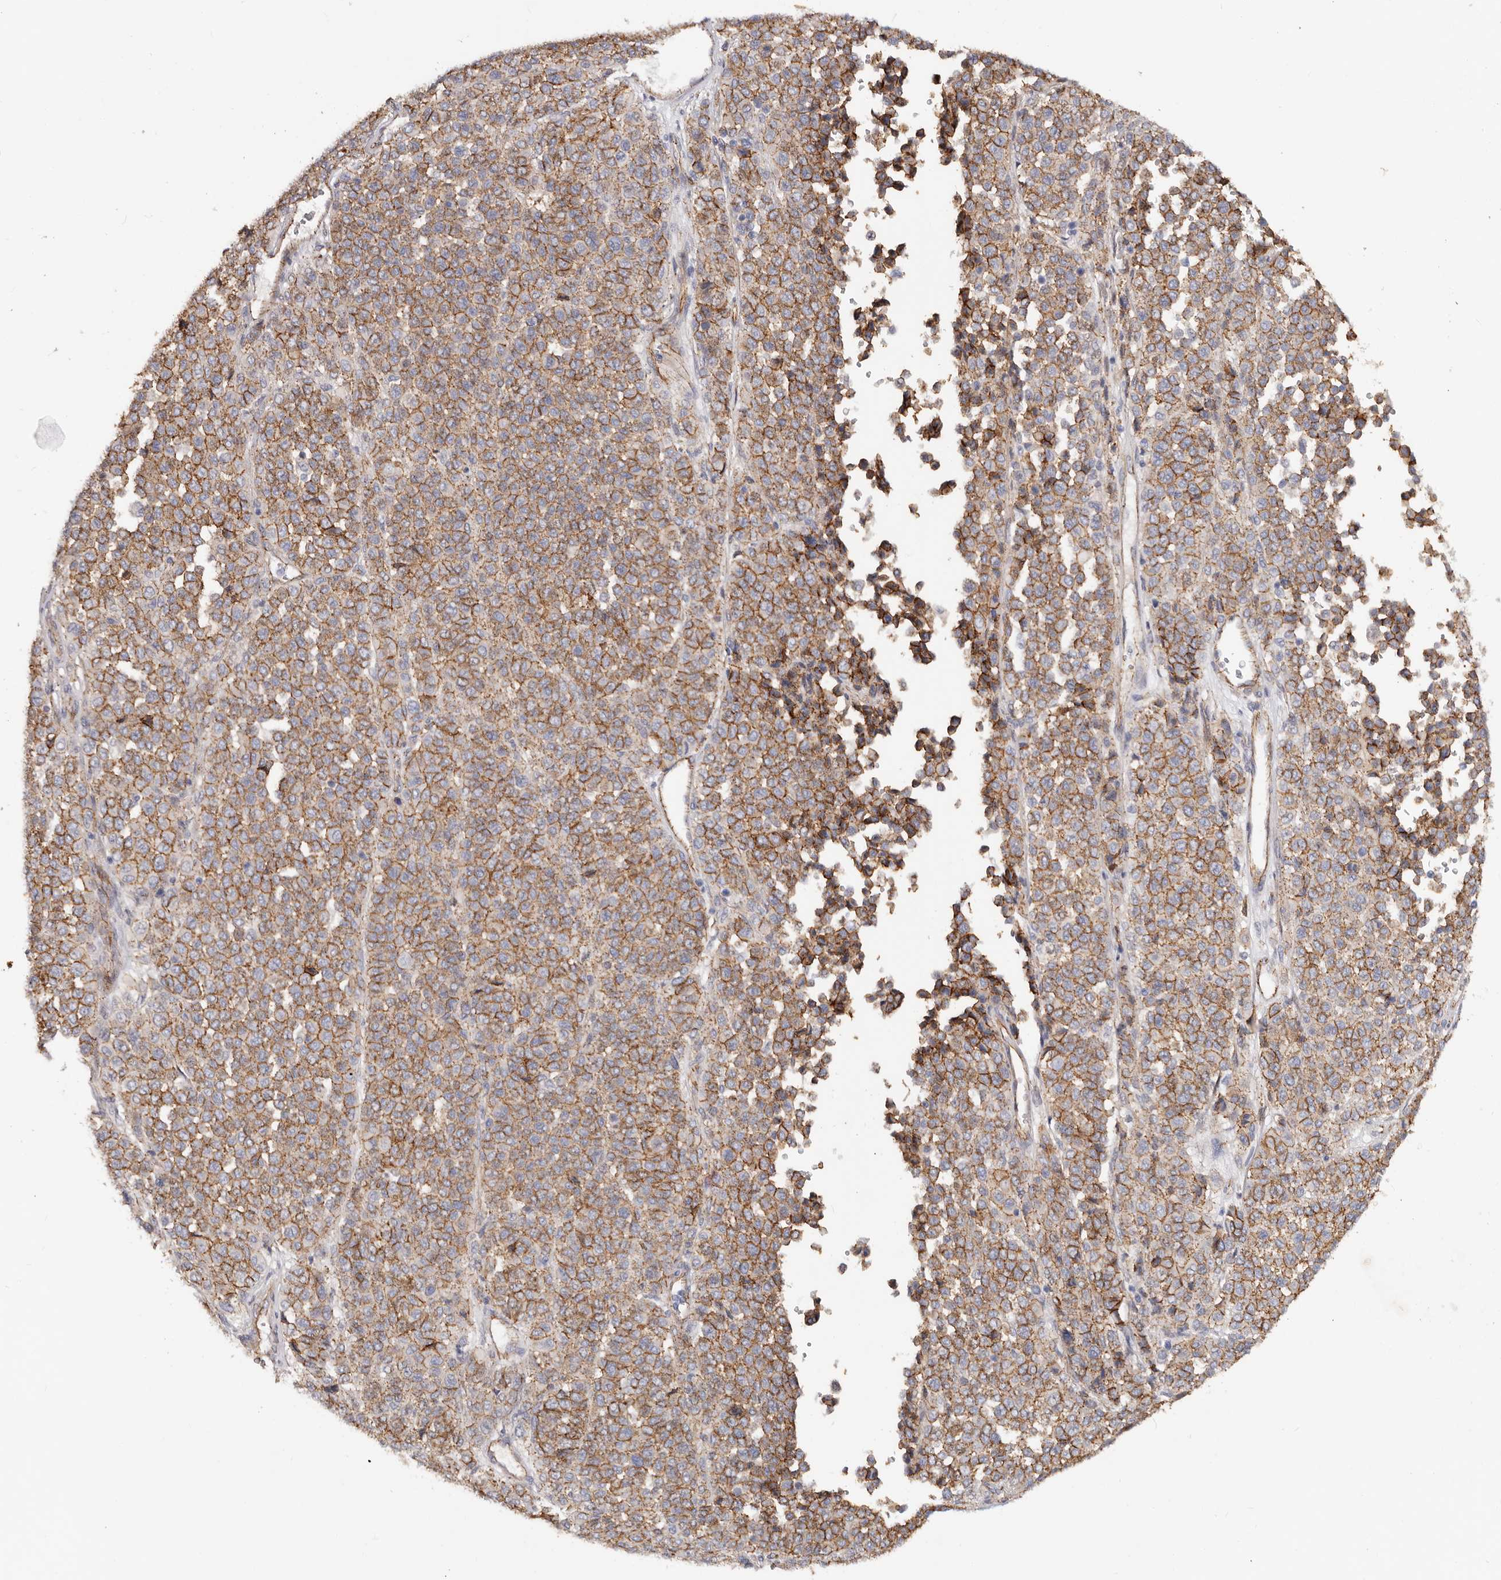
{"staining": {"intensity": "strong", "quantity": ">75%", "location": "cytoplasmic/membranous"}, "tissue": "melanoma", "cell_type": "Tumor cells", "image_type": "cancer", "snomed": [{"axis": "morphology", "description": "Malignant melanoma, Metastatic site"}, {"axis": "topography", "description": "Pancreas"}], "caption": "The immunohistochemical stain labels strong cytoplasmic/membranous positivity in tumor cells of melanoma tissue.", "gene": "CTNNB1", "patient": {"sex": "female", "age": 30}}